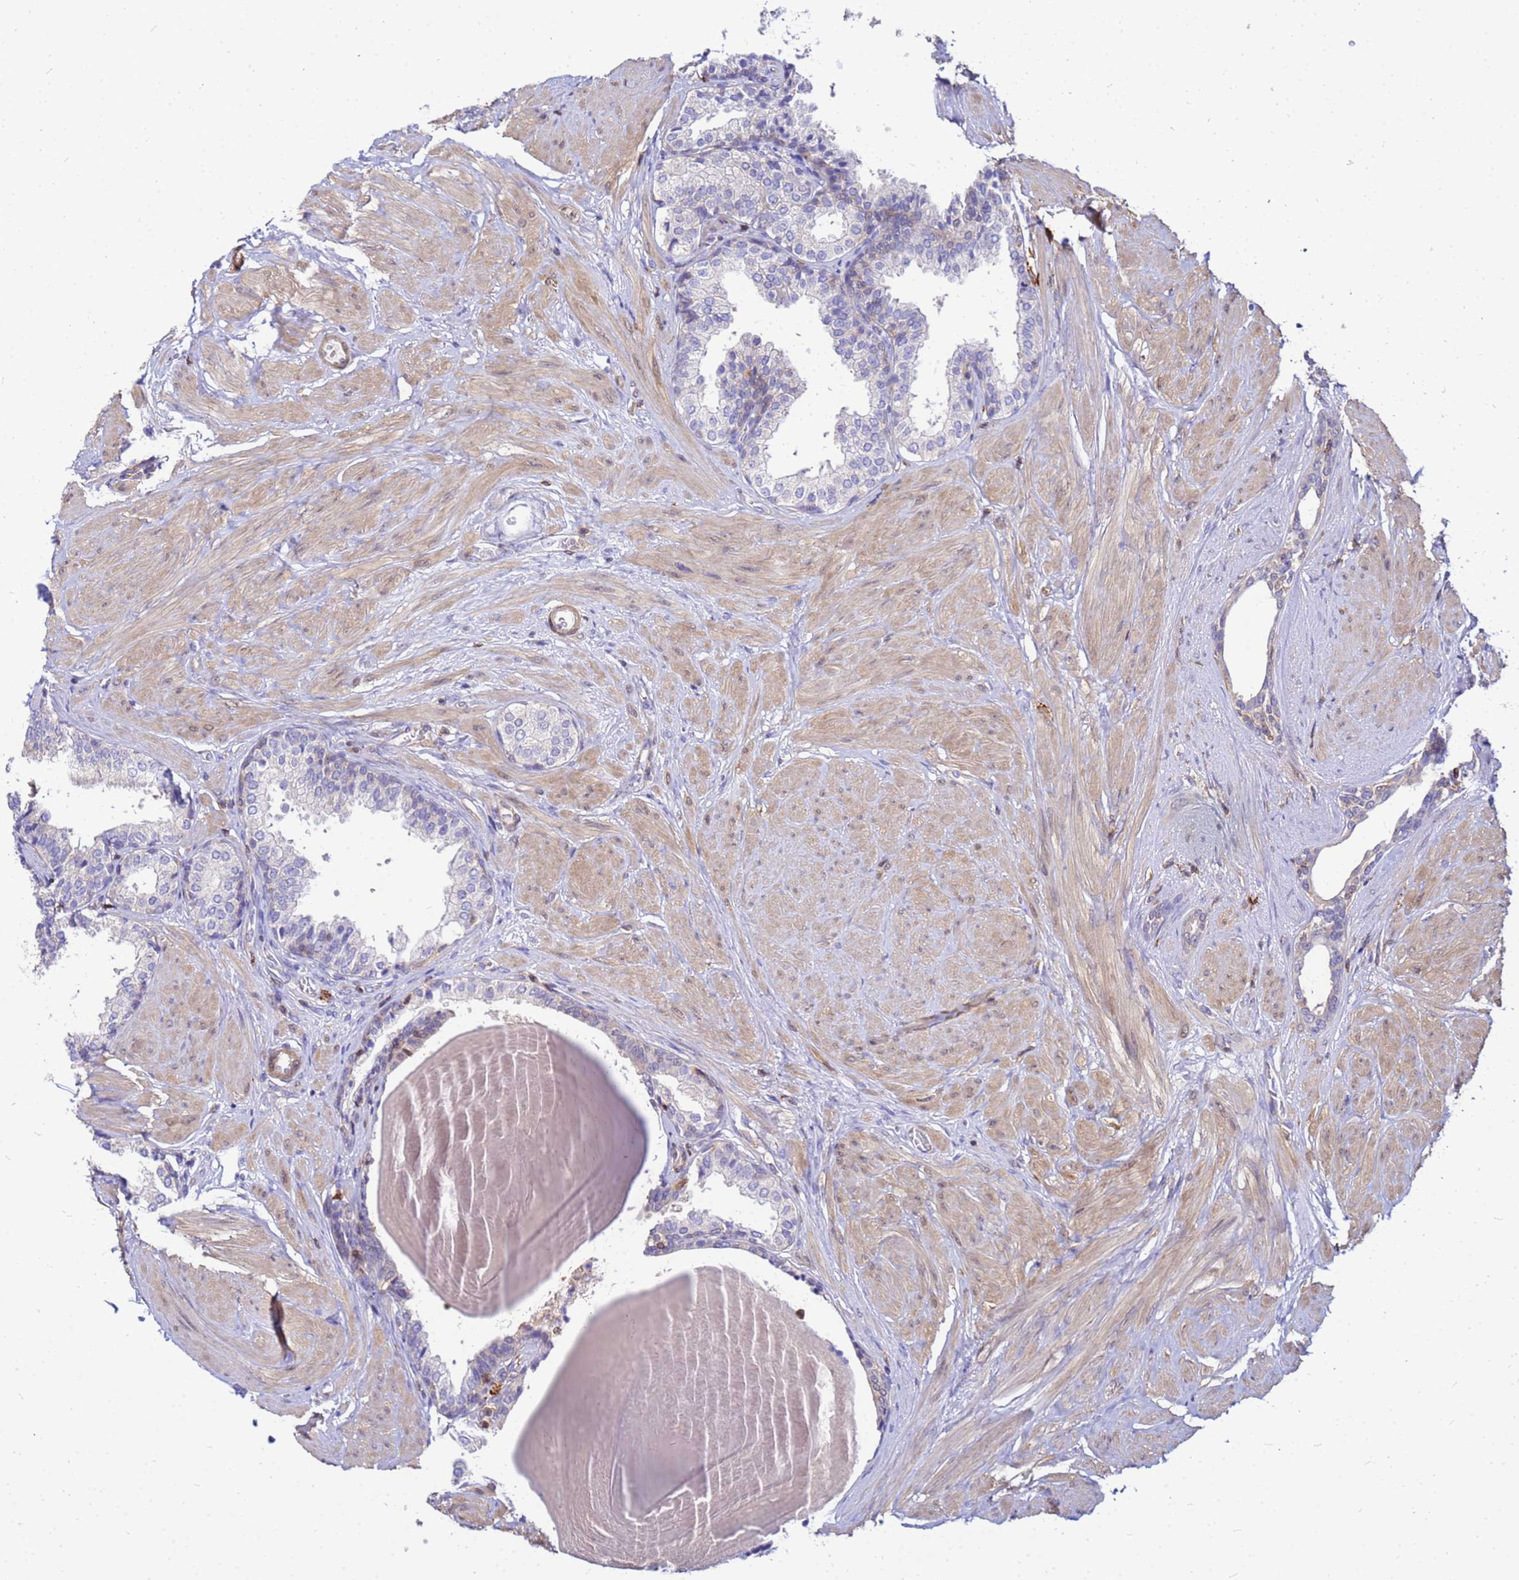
{"staining": {"intensity": "negative", "quantity": "none", "location": "none"}, "tissue": "prostate", "cell_type": "Glandular cells", "image_type": "normal", "snomed": [{"axis": "morphology", "description": "Normal tissue, NOS"}, {"axis": "topography", "description": "Prostate"}], "caption": "Human prostate stained for a protein using immunohistochemistry displays no staining in glandular cells.", "gene": "DBNDD2", "patient": {"sex": "male", "age": 48}}